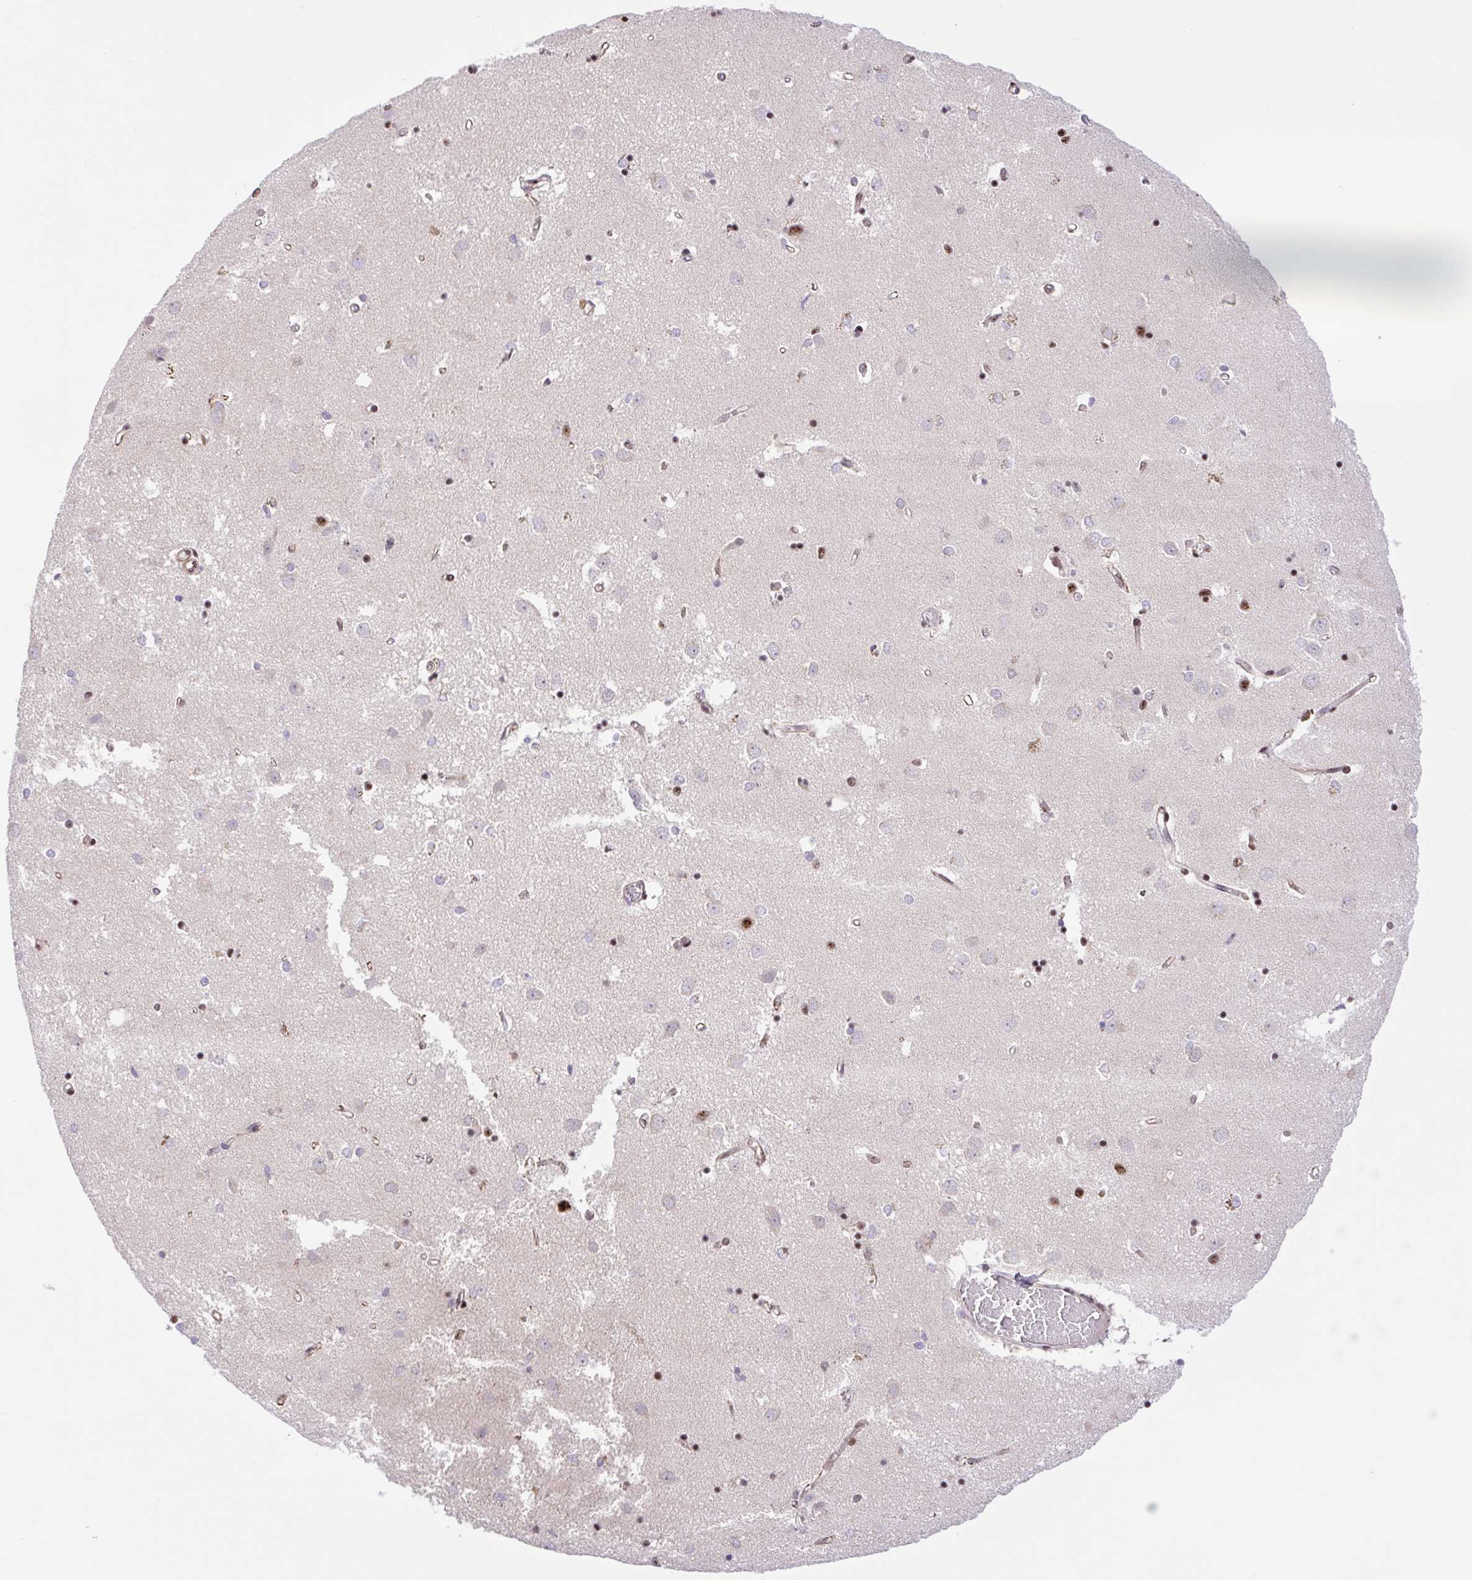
{"staining": {"intensity": "strong", "quantity": "<25%", "location": "nuclear"}, "tissue": "caudate", "cell_type": "Glial cells", "image_type": "normal", "snomed": [{"axis": "morphology", "description": "Normal tissue, NOS"}, {"axis": "topography", "description": "Lateral ventricle wall"}], "caption": "Human caudate stained with a brown dye displays strong nuclear positive expression in about <25% of glial cells.", "gene": "ERG", "patient": {"sex": "male", "age": 54}}